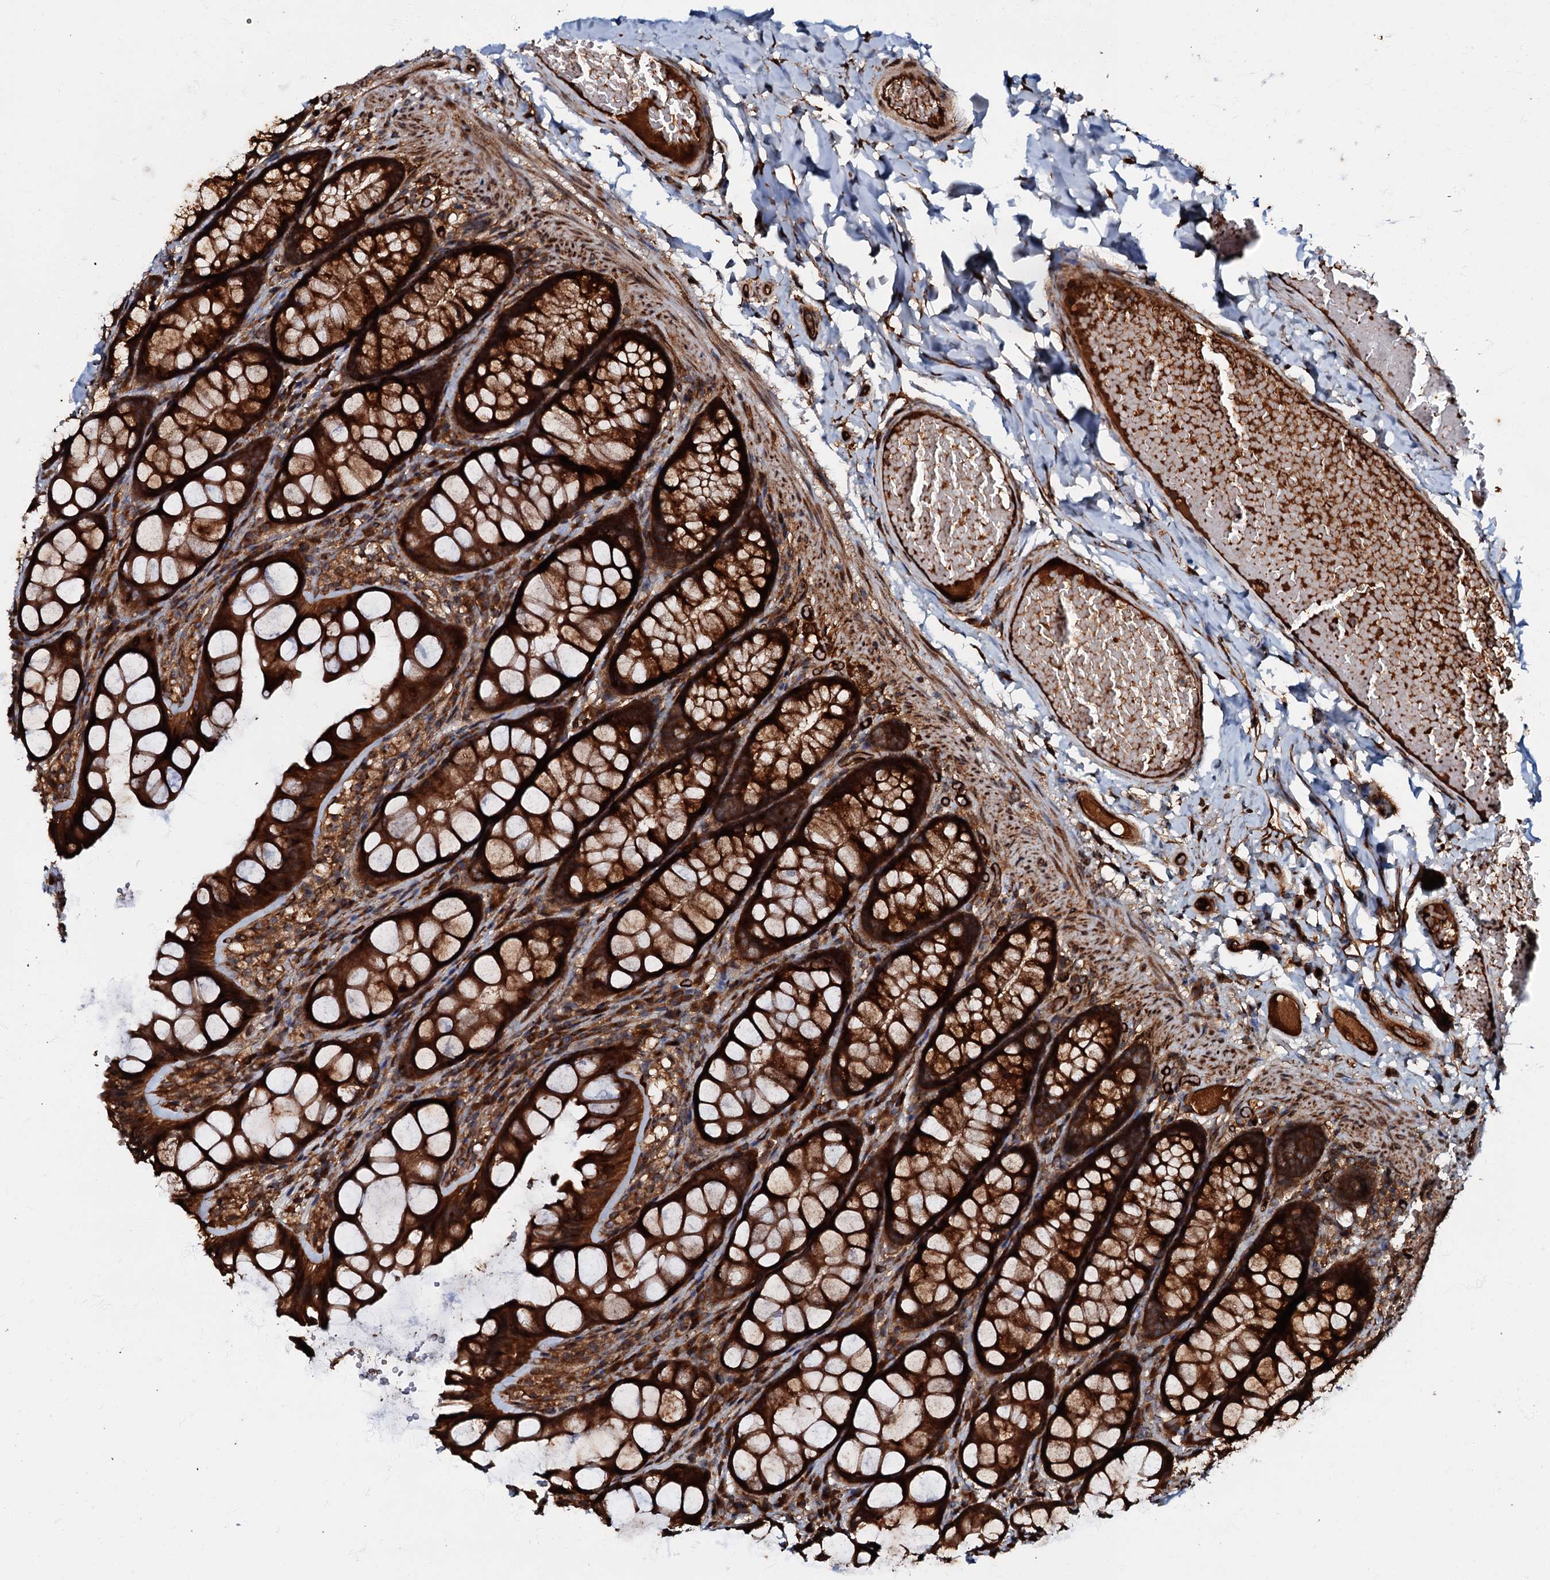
{"staining": {"intensity": "strong", "quantity": ">75%", "location": "cytoplasmic/membranous"}, "tissue": "colon", "cell_type": "Endothelial cells", "image_type": "normal", "snomed": [{"axis": "morphology", "description": "Normal tissue, NOS"}, {"axis": "topography", "description": "Colon"}], "caption": "The histopathology image exhibits immunohistochemical staining of normal colon. There is strong cytoplasmic/membranous staining is identified in about >75% of endothelial cells.", "gene": "BLOC1S6", "patient": {"sex": "male", "age": 47}}